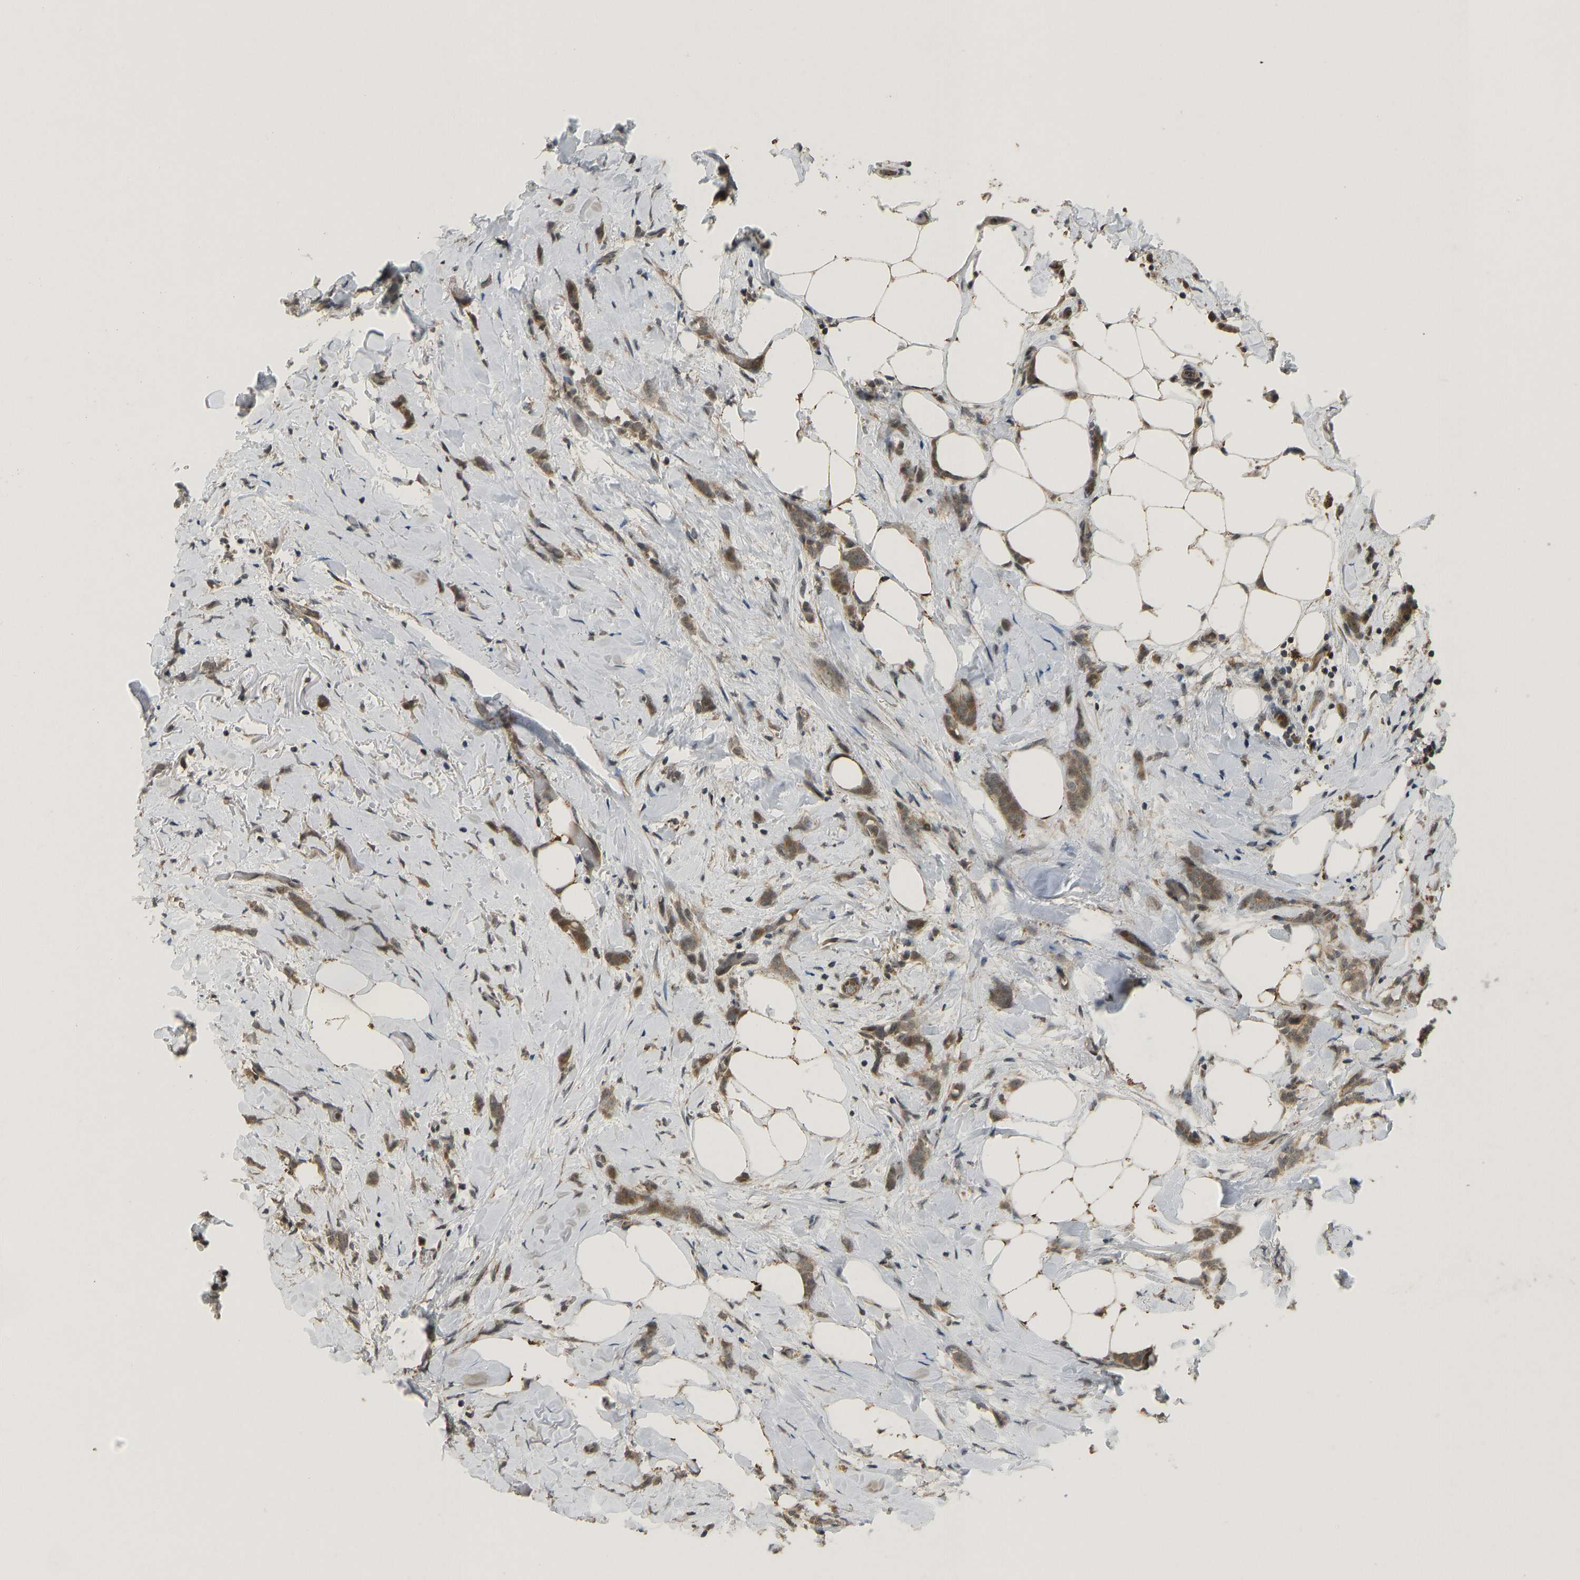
{"staining": {"intensity": "moderate", "quantity": ">75%", "location": "cytoplasmic/membranous"}, "tissue": "breast cancer", "cell_type": "Tumor cells", "image_type": "cancer", "snomed": [{"axis": "morphology", "description": "Lobular carcinoma, in situ"}, {"axis": "morphology", "description": "Lobular carcinoma"}, {"axis": "topography", "description": "Breast"}], "caption": "Immunohistochemical staining of breast lobular carcinoma displays medium levels of moderate cytoplasmic/membranous protein staining in about >75% of tumor cells.", "gene": "ACADS", "patient": {"sex": "female", "age": 41}}